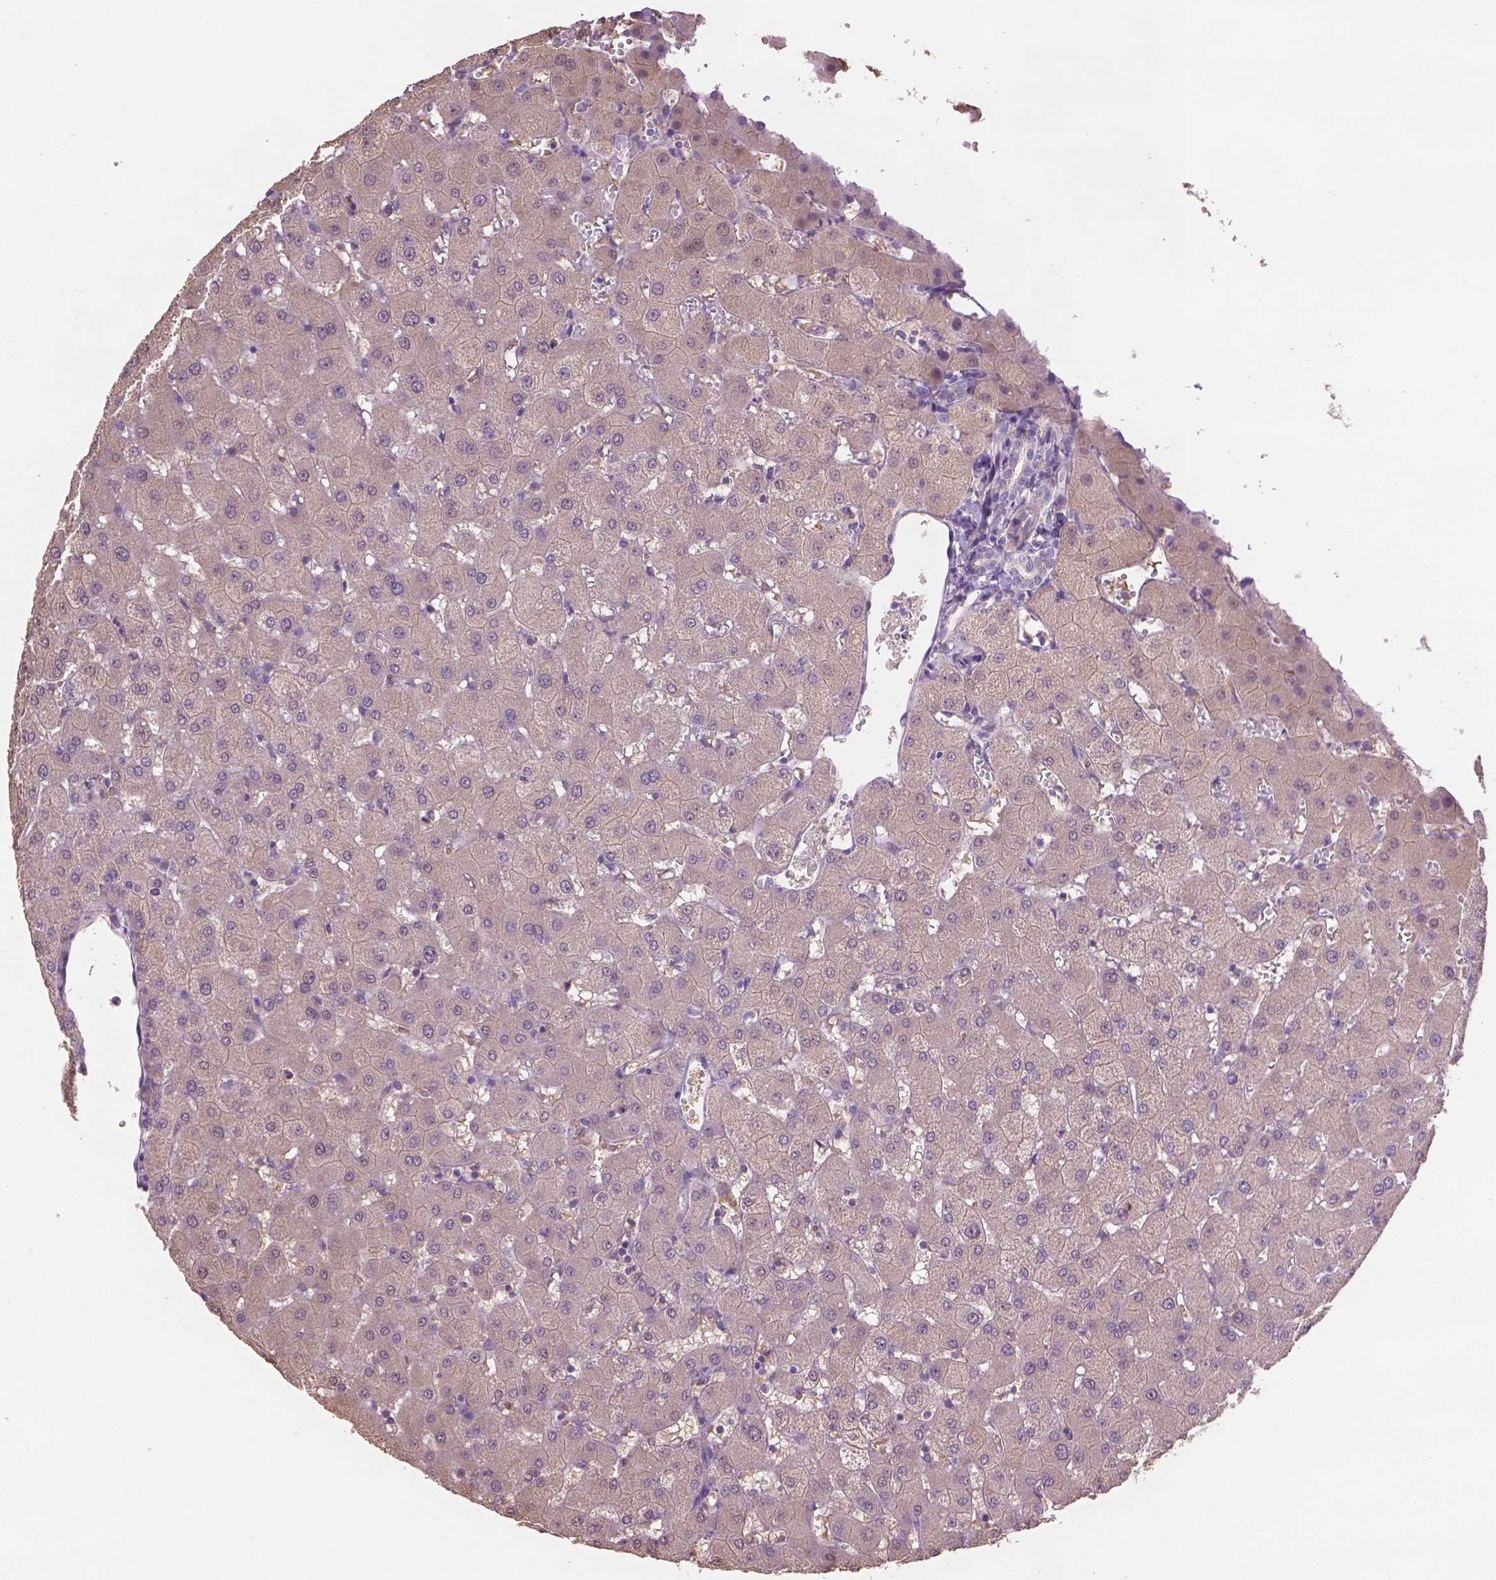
{"staining": {"intensity": "negative", "quantity": "none", "location": "none"}, "tissue": "liver", "cell_type": "Cholangiocytes", "image_type": "normal", "snomed": [{"axis": "morphology", "description": "Normal tissue, NOS"}, {"axis": "topography", "description": "Liver"}], "caption": "DAB (3,3'-diaminobenzidine) immunohistochemical staining of normal liver exhibits no significant positivity in cholangiocytes.", "gene": "CDH7", "patient": {"sex": "female", "age": 63}}